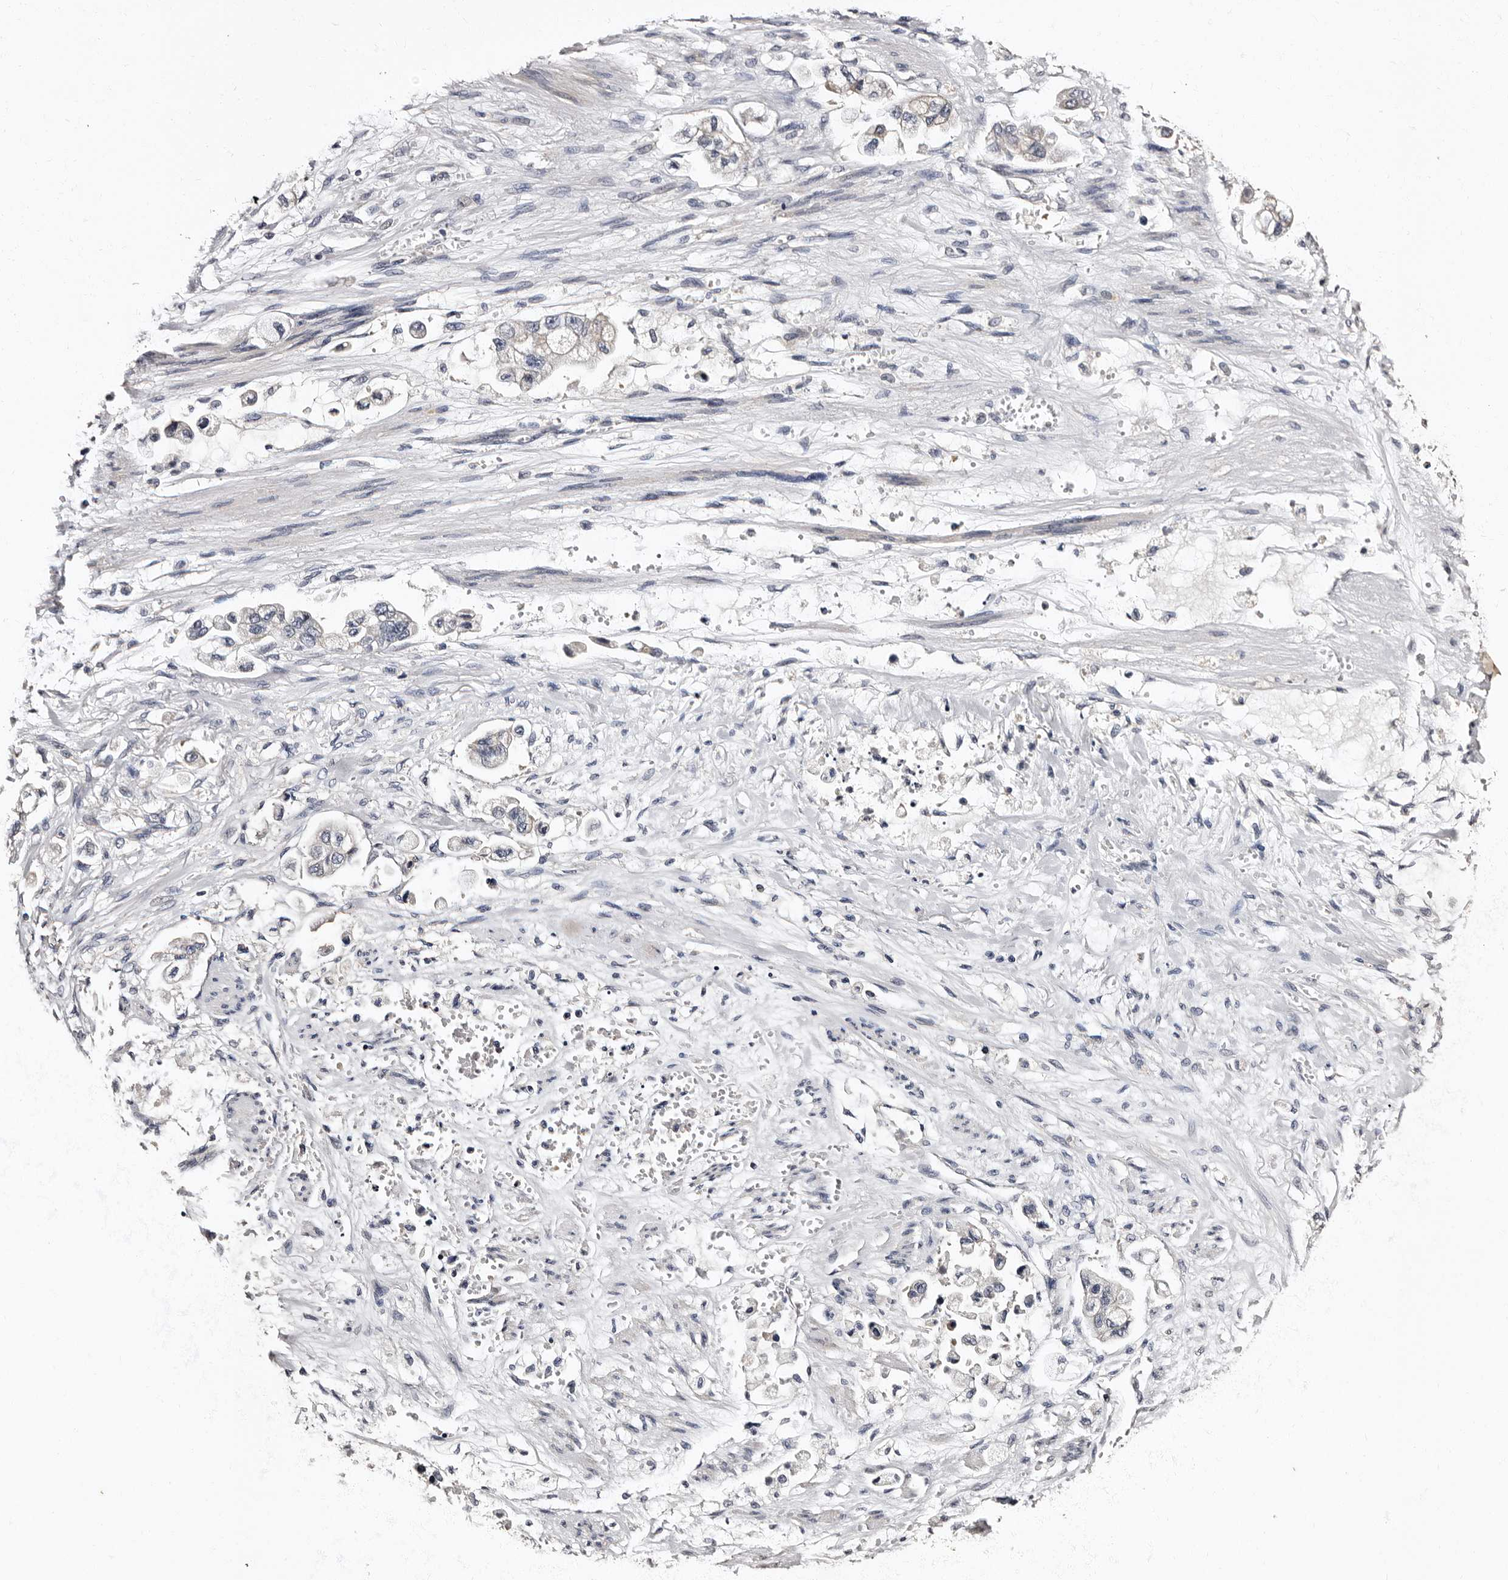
{"staining": {"intensity": "negative", "quantity": "none", "location": "none"}, "tissue": "stomach cancer", "cell_type": "Tumor cells", "image_type": "cancer", "snomed": [{"axis": "morphology", "description": "Adenocarcinoma, NOS"}, {"axis": "topography", "description": "Stomach"}], "caption": "Tumor cells are negative for protein expression in human stomach cancer (adenocarcinoma).", "gene": "ADCK5", "patient": {"sex": "male", "age": 62}}